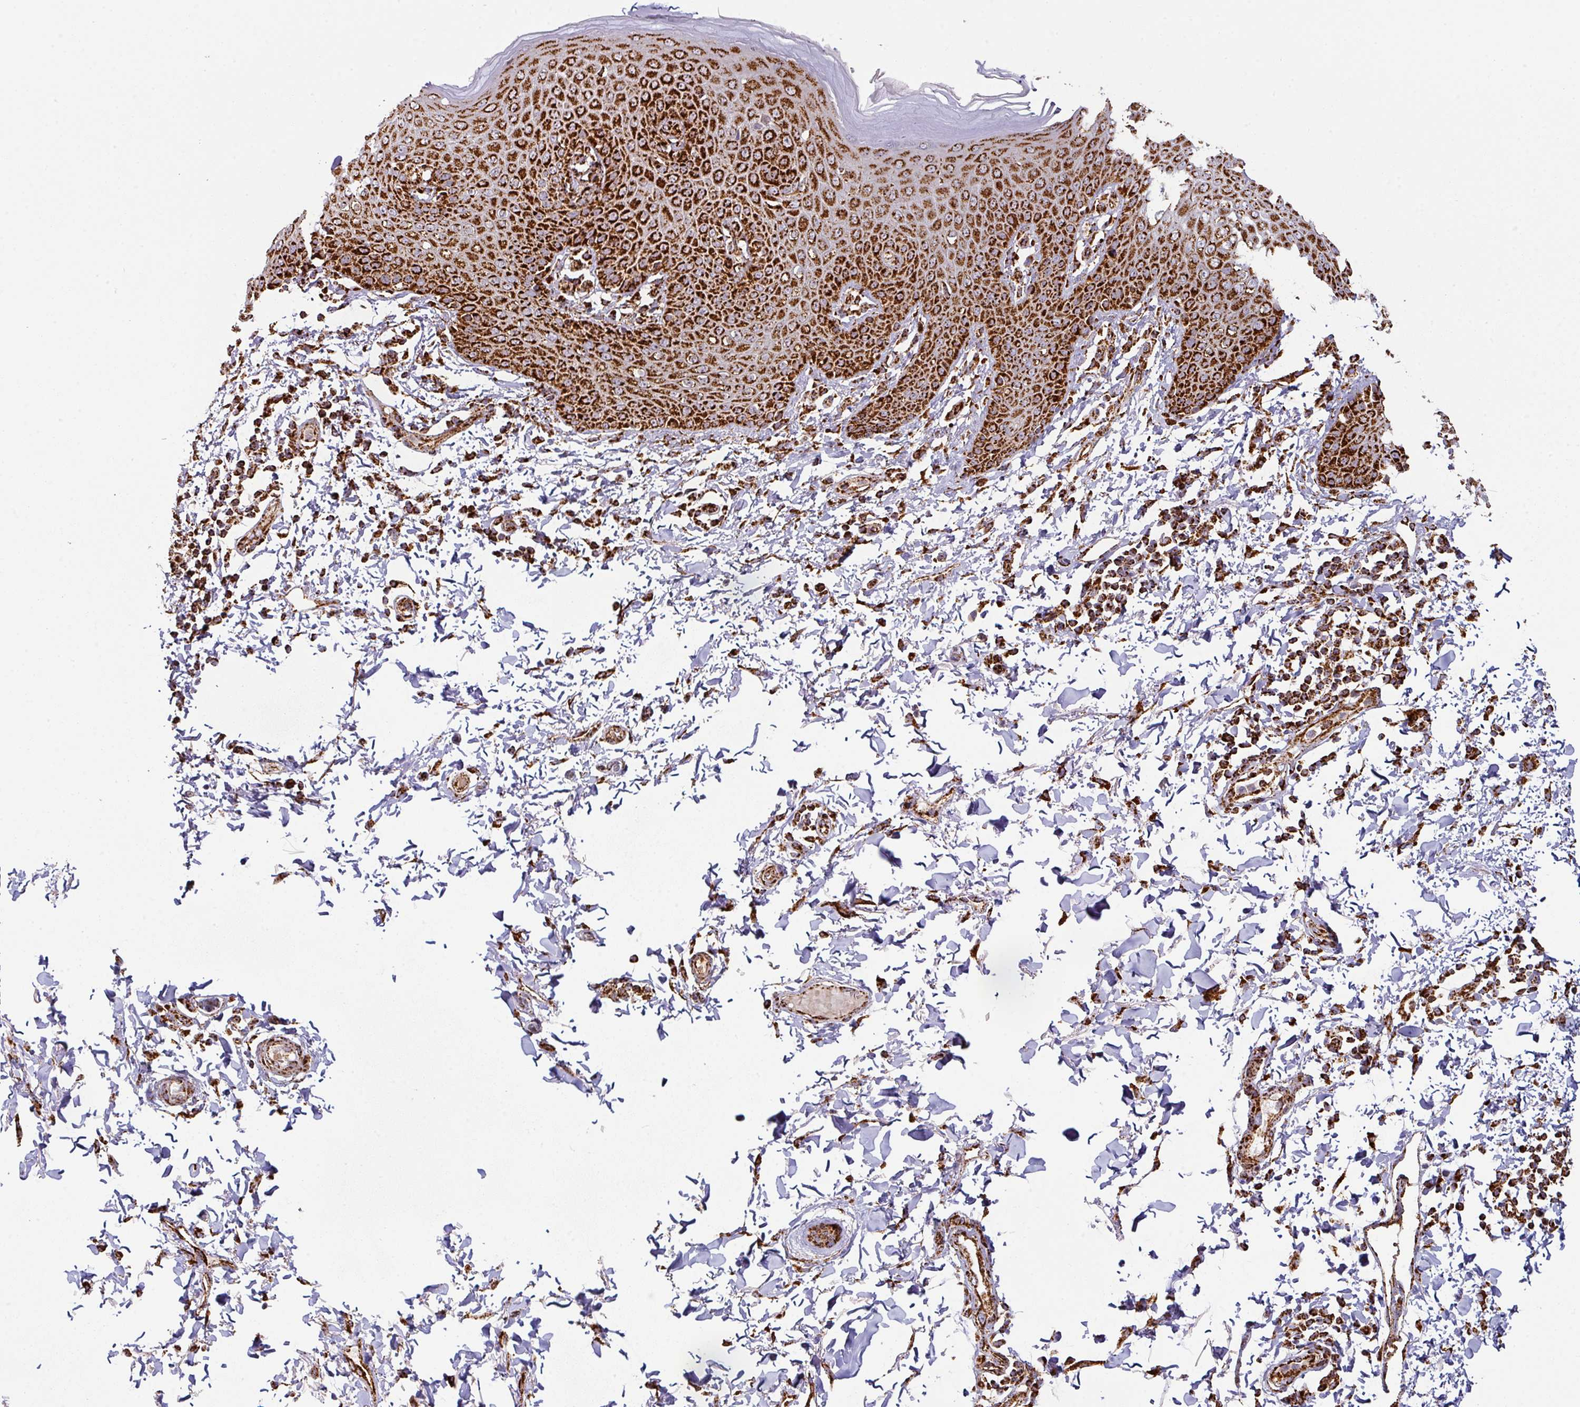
{"staining": {"intensity": "strong", "quantity": ">75%", "location": "cytoplasmic/membranous"}, "tissue": "skin", "cell_type": "Epidermal cells", "image_type": "normal", "snomed": [{"axis": "morphology", "description": "Normal tissue, NOS"}, {"axis": "topography", "description": "Peripheral nerve tissue"}], "caption": "This image exhibits benign skin stained with immunohistochemistry to label a protein in brown. The cytoplasmic/membranous of epidermal cells show strong positivity for the protein. Nuclei are counter-stained blue.", "gene": "TRAP1", "patient": {"sex": "male", "age": 51}}